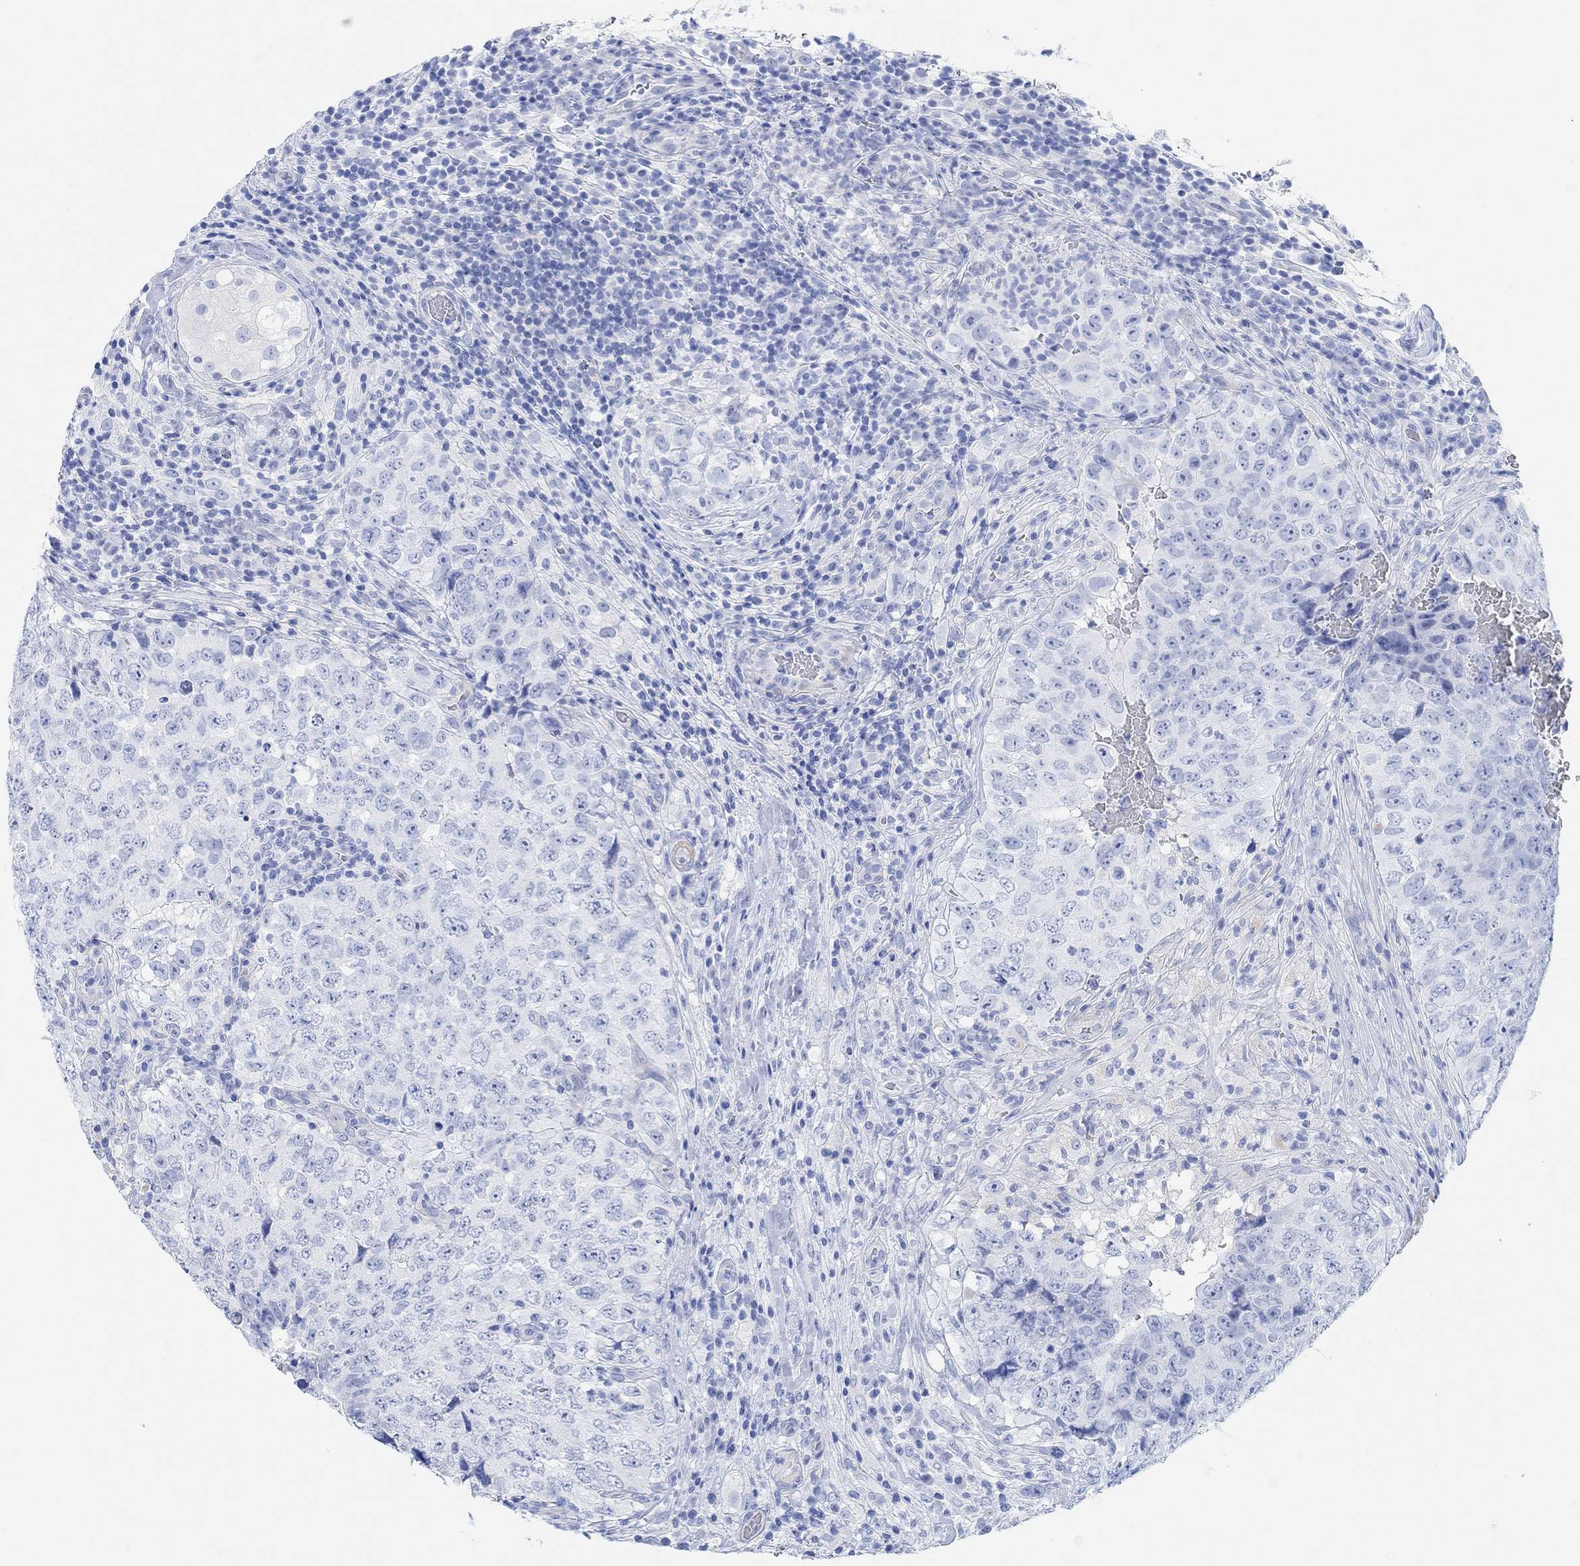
{"staining": {"intensity": "negative", "quantity": "none", "location": "none"}, "tissue": "testis cancer", "cell_type": "Tumor cells", "image_type": "cancer", "snomed": [{"axis": "morphology", "description": "Seminoma, NOS"}, {"axis": "topography", "description": "Testis"}], "caption": "Immunohistochemistry of human testis cancer demonstrates no staining in tumor cells. (DAB (3,3'-diaminobenzidine) immunohistochemistry (IHC), high magnification).", "gene": "ANKRD33", "patient": {"sex": "male", "age": 34}}